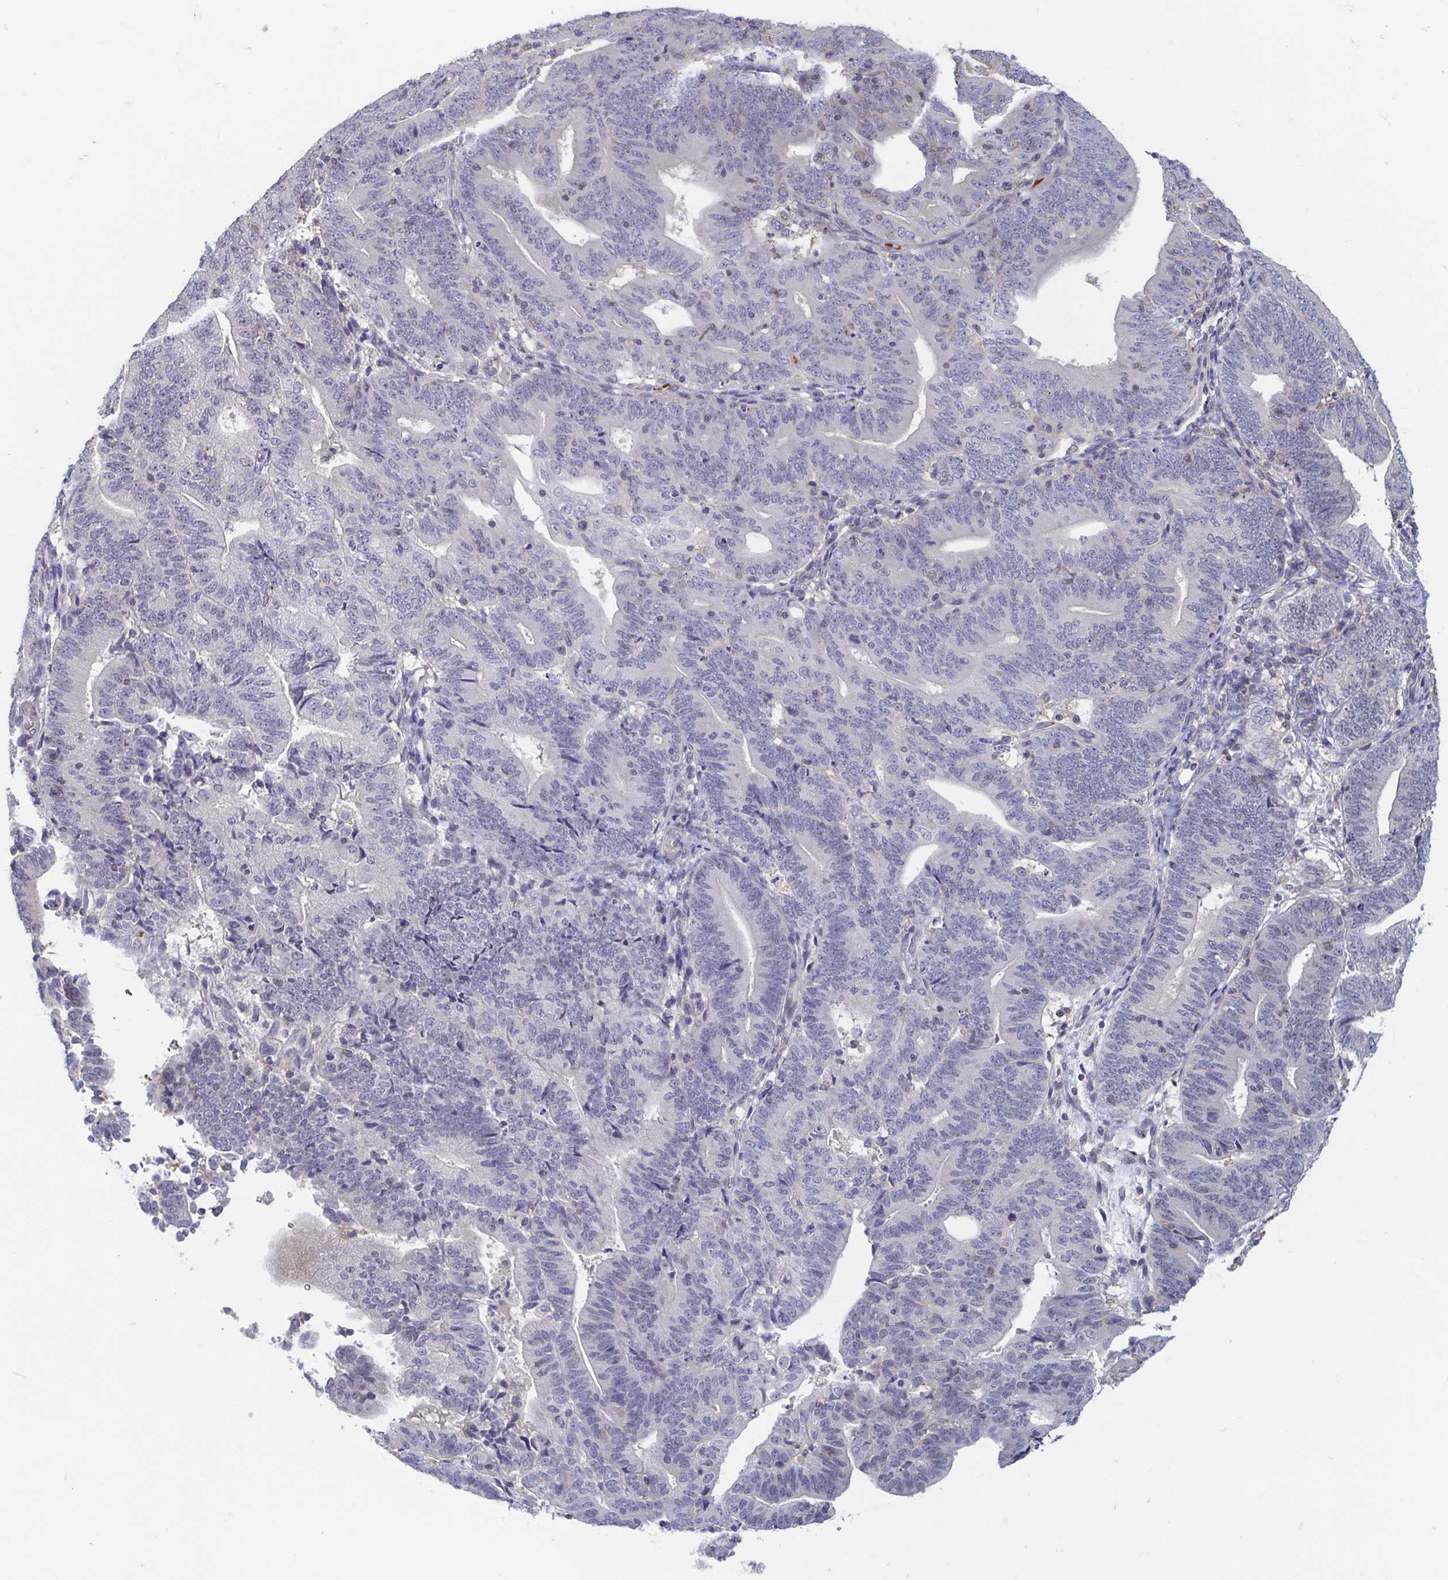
{"staining": {"intensity": "negative", "quantity": "none", "location": "none"}, "tissue": "endometrial cancer", "cell_type": "Tumor cells", "image_type": "cancer", "snomed": [{"axis": "morphology", "description": "Adenocarcinoma, NOS"}, {"axis": "topography", "description": "Endometrium"}], "caption": "DAB immunohistochemical staining of human adenocarcinoma (endometrial) displays no significant staining in tumor cells.", "gene": "LRRC38", "patient": {"sex": "female", "age": 70}}